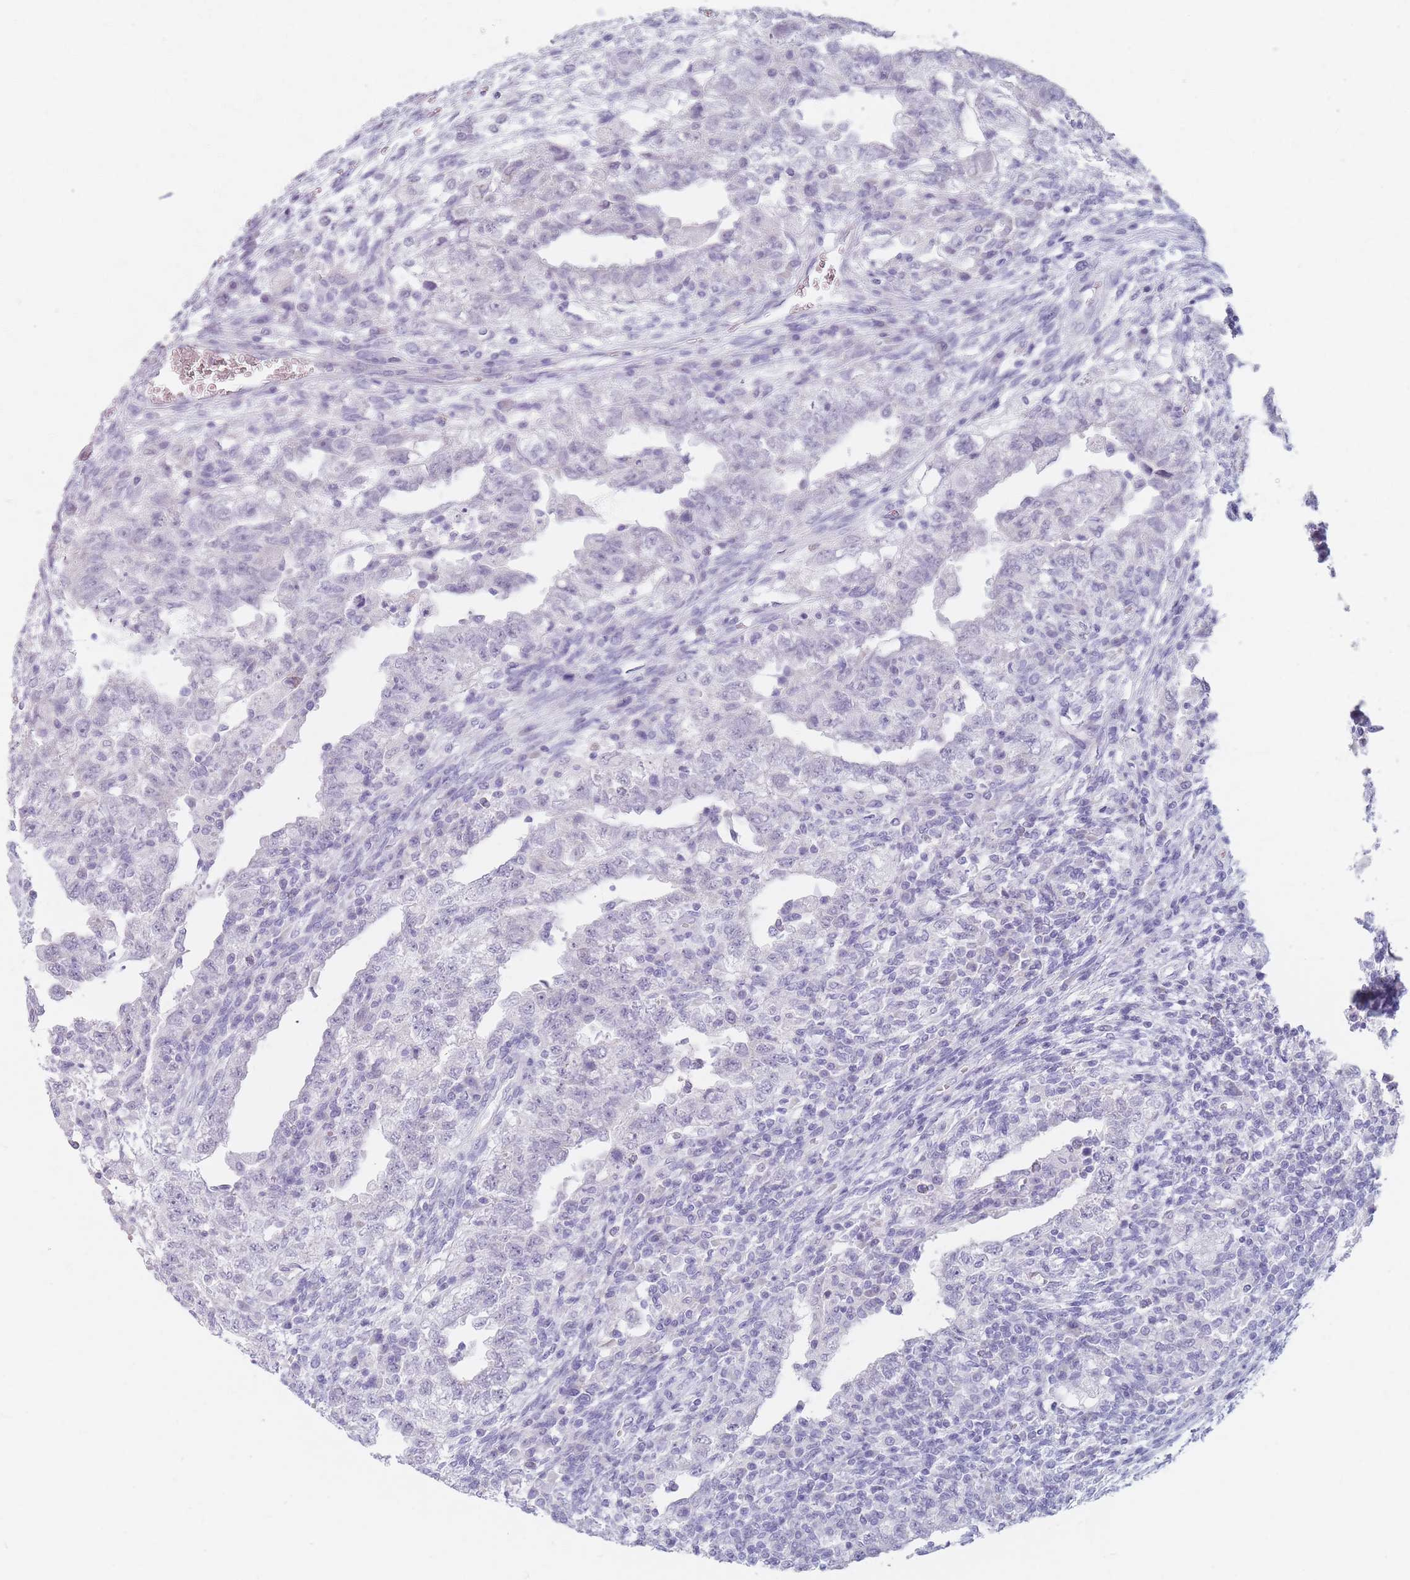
{"staining": {"intensity": "negative", "quantity": "none", "location": "none"}, "tissue": "testis cancer", "cell_type": "Tumor cells", "image_type": "cancer", "snomed": [{"axis": "morphology", "description": "Carcinoma, Embryonal, NOS"}, {"axis": "topography", "description": "Testis"}], "caption": "Tumor cells are negative for brown protein staining in testis embryonal carcinoma. (Immunohistochemistry, brightfield microscopy, high magnification).", "gene": "PIGM", "patient": {"sex": "male", "age": 26}}